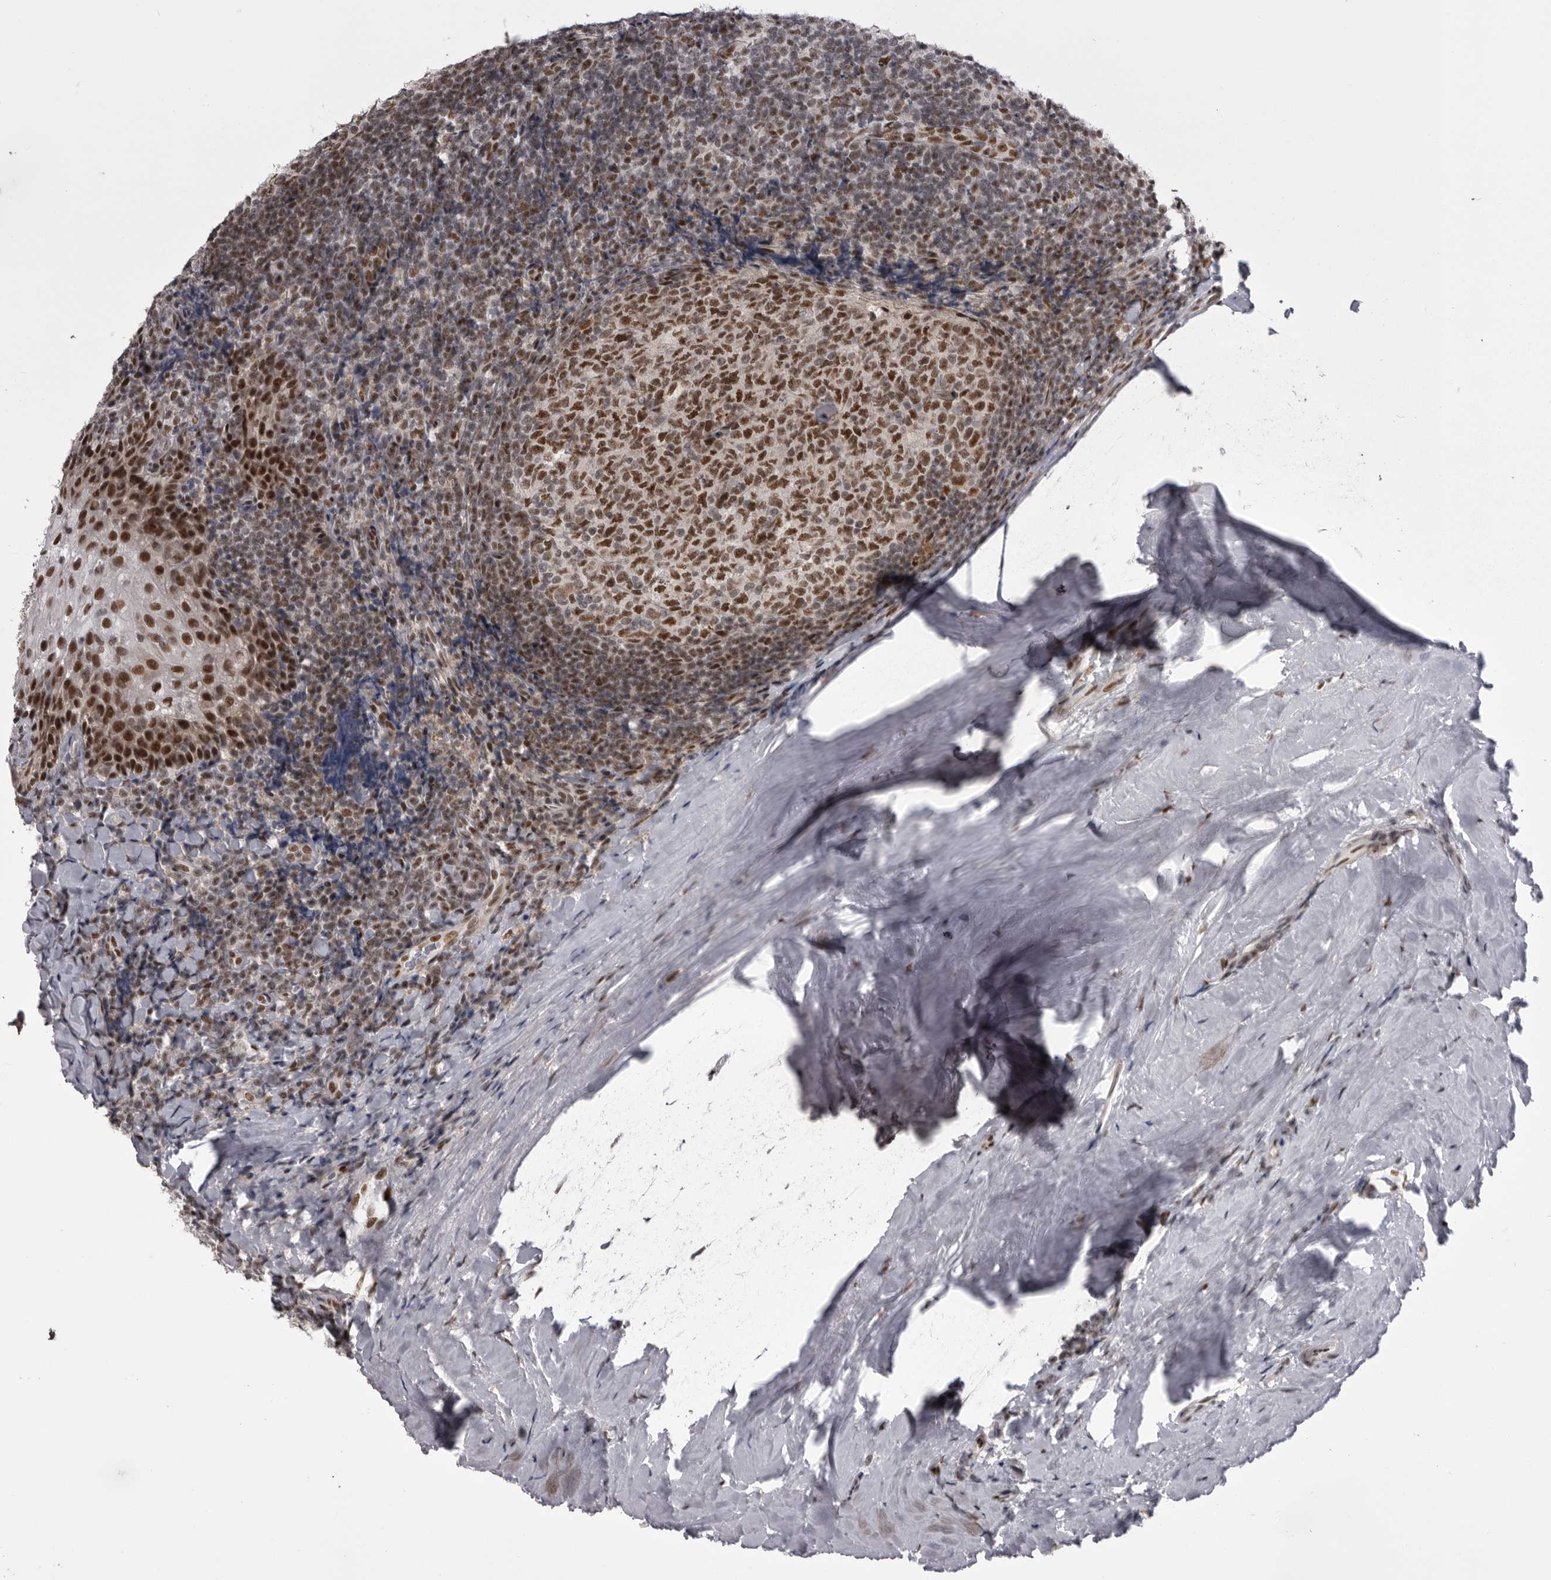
{"staining": {"intensity": "strong", "quantity": ">75%", "location": "nuclear"}, "tissue": "tonsil", "cell_type": "Germinal center cells", "image_type": "normal", "snomed": [{"axis": "morphology", "description": "Normal tissue, NOS"}, {"axis": "topography", "description": "Tonsil"}], "caption": "Immunohistochemistry (IHC) of benign human tonsil exhibits high levels of strong nuclear expression in about >75% of germinal center cells. (DAB (3,3'-diaminobenzidine) IHC, brown staining for protein, blue staining for nuclei).", "gene": "MEPCE", "patient": {"sex": "male", "age": 37}}